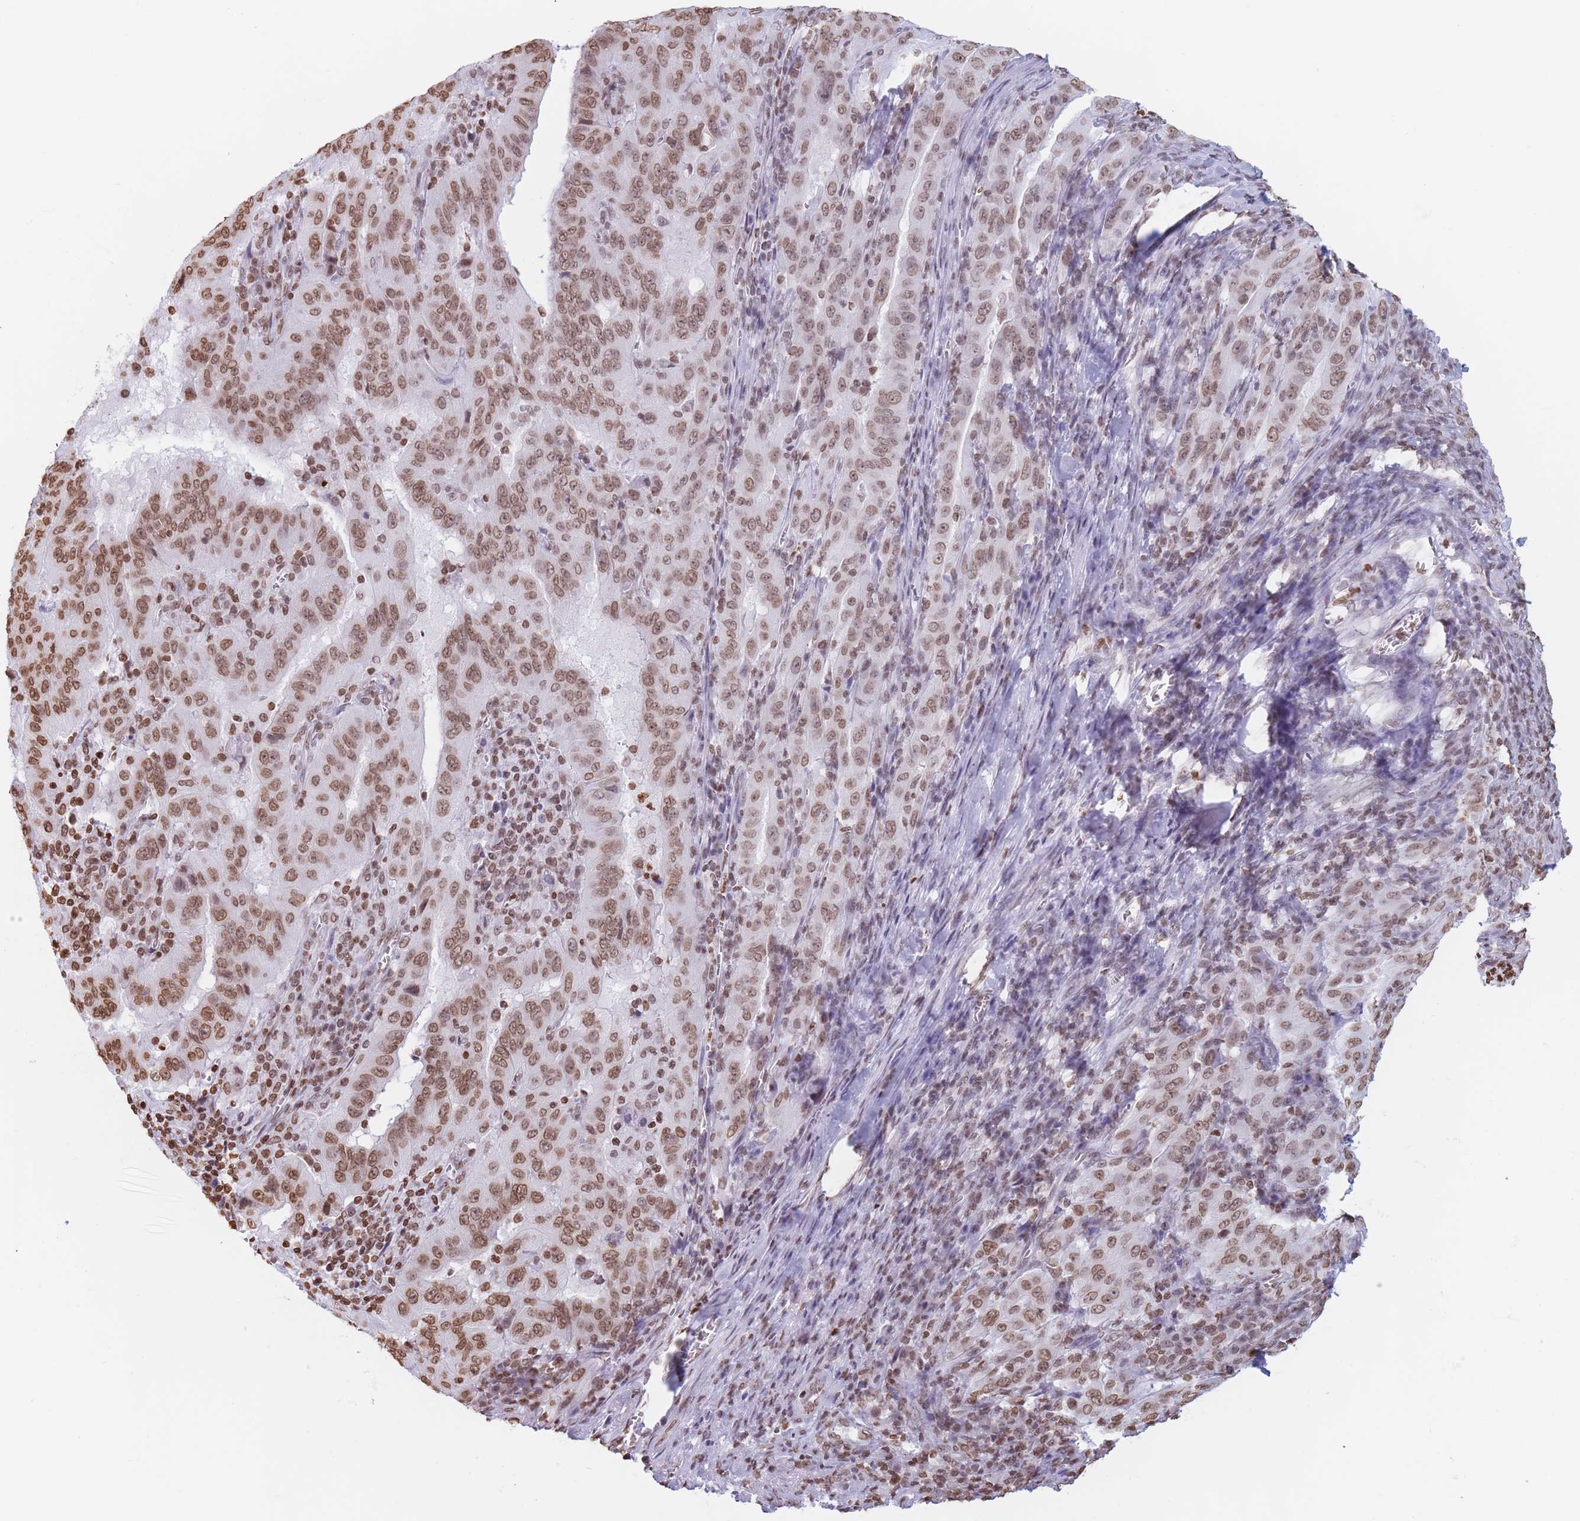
{"staining": {"intensity": "moderate", "quantity": ">75%", "location": "nuclear"}, "tissue": "pancreatic cancer", "cell_type": "Tumor cells", "image_type": "cancer", "snomed": [{"axis": "morphology", "description": "Adenocarcinoma, NOS"}, {"axis": "topography", "description": "Pancreas"}], "caption": "An image showing moderate nuclear staining in approximately >75% of tumor cells in pancreatic cancer, as visualized by brown immunohistochemical staining.", "gene": "RYK", "patient": {"sex": "male", "age": 63}}